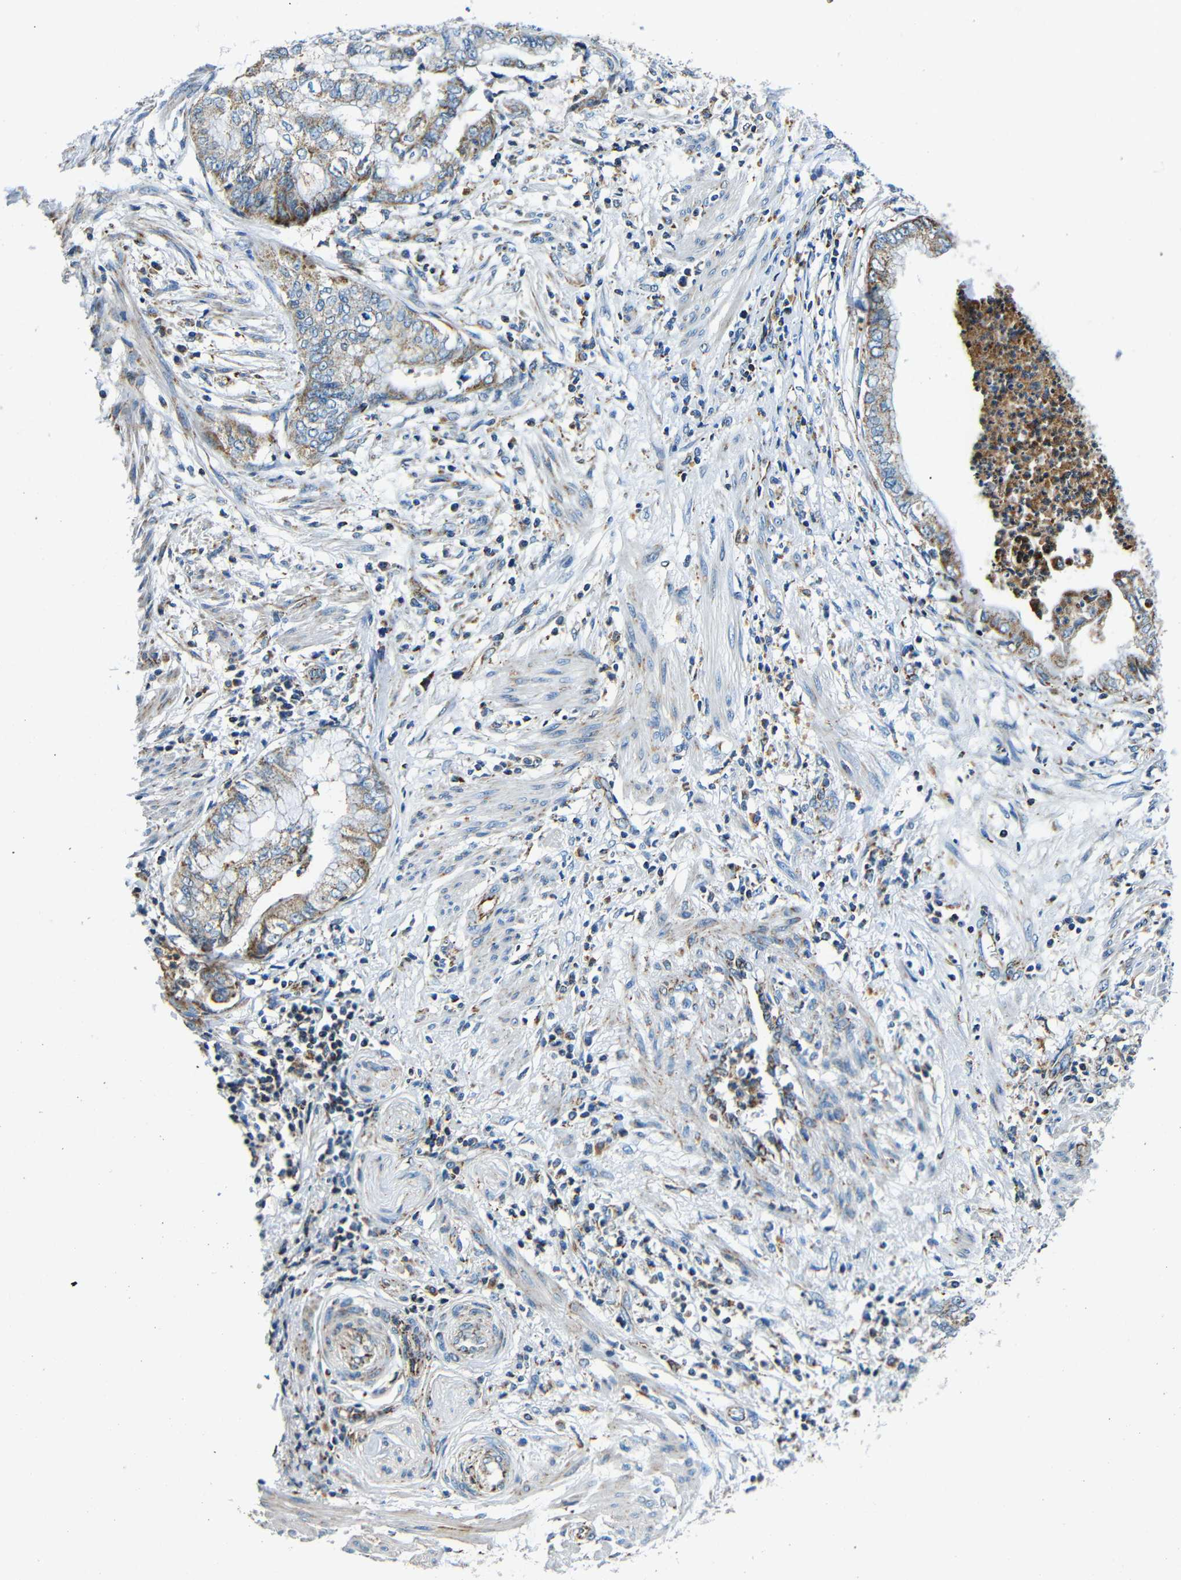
{"staining": {"intensity": "moderate", "quantity": "25%-75%", "location": "cytoplasmic/membranous"}, "tissue": "endometrial cancer", "cell_type": "Tumor cells", "image_type": "cancer", "snomed": [{"axis": "morphology", "description": "Necrosis, NOS"}, {"axis": "morphology", "description": "Adenocarcinoma, NOS"}, {"axis": "topography", "description": "Endometrium"}], "caption": "There is medium levels of moderate cytoplasmic/membranous expression in tumor cells of endometrial cancer (adenocarcinoma), as demonstrated by immunohistochemical staining (brown color).", "gene": "GALNT18", "patient": {"sex": "female", "age": 79}}